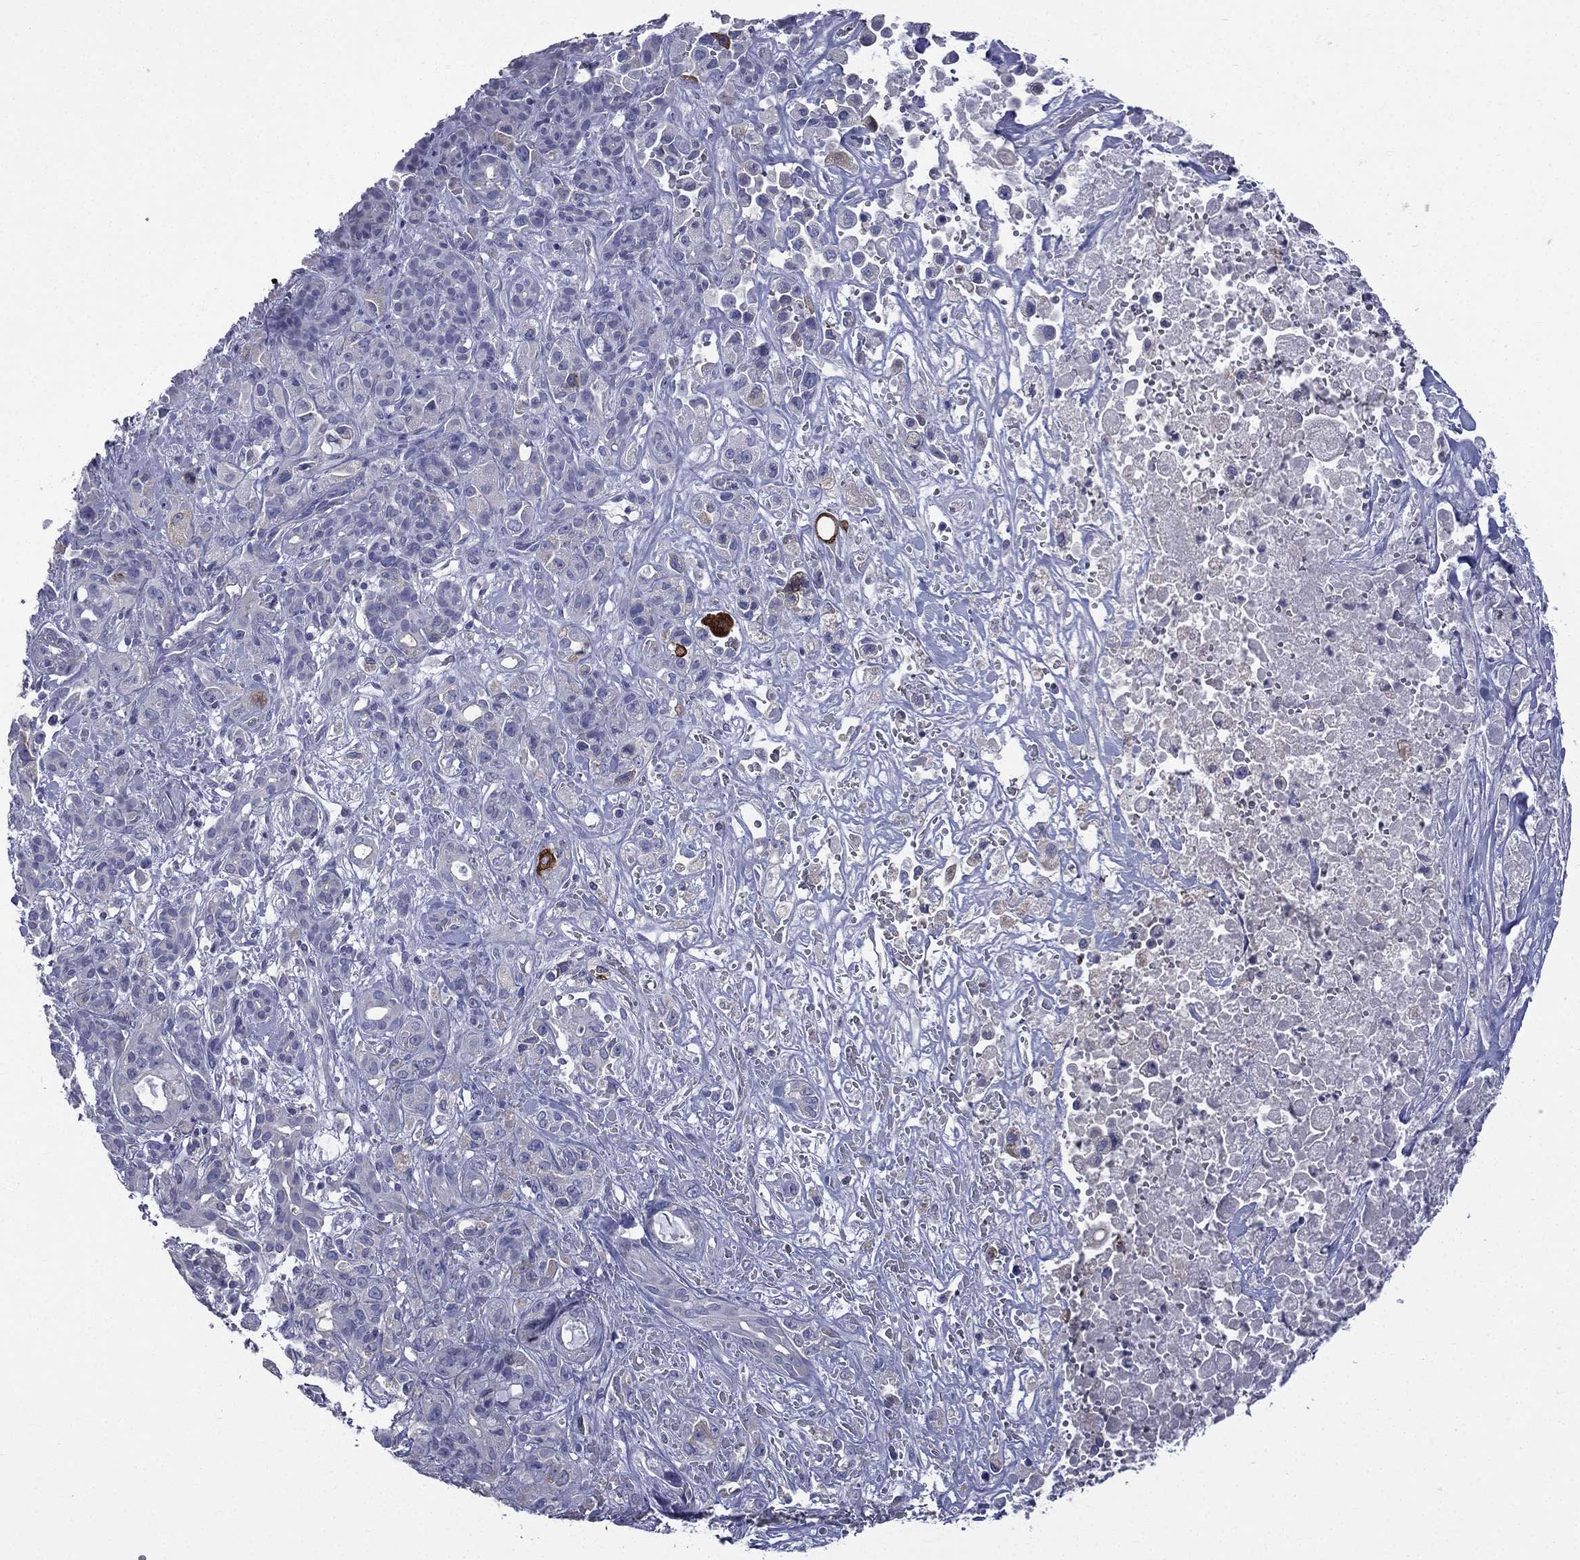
{"staining": {"intensity": "negative", "quantity": "none", "location": "none"}, "tissue": "pancreatic cancer", "cell_type": "Tumor cells", "image_type": "cancer", "snomed": [{"axis": "morphology", "description": "Adenocarcinoma, NOS"}, {"axis": "topography", "description": "Pancreas"}], "caption": "This is a image of IHC staining of pancreatic cancer (adenocarcinoma), which shows no expression in tumor cells. (Brightfield microscopy of DAB IHC at high magnification).", "gene": "CES2", "patient": {"sex": "male", "age": 44}}